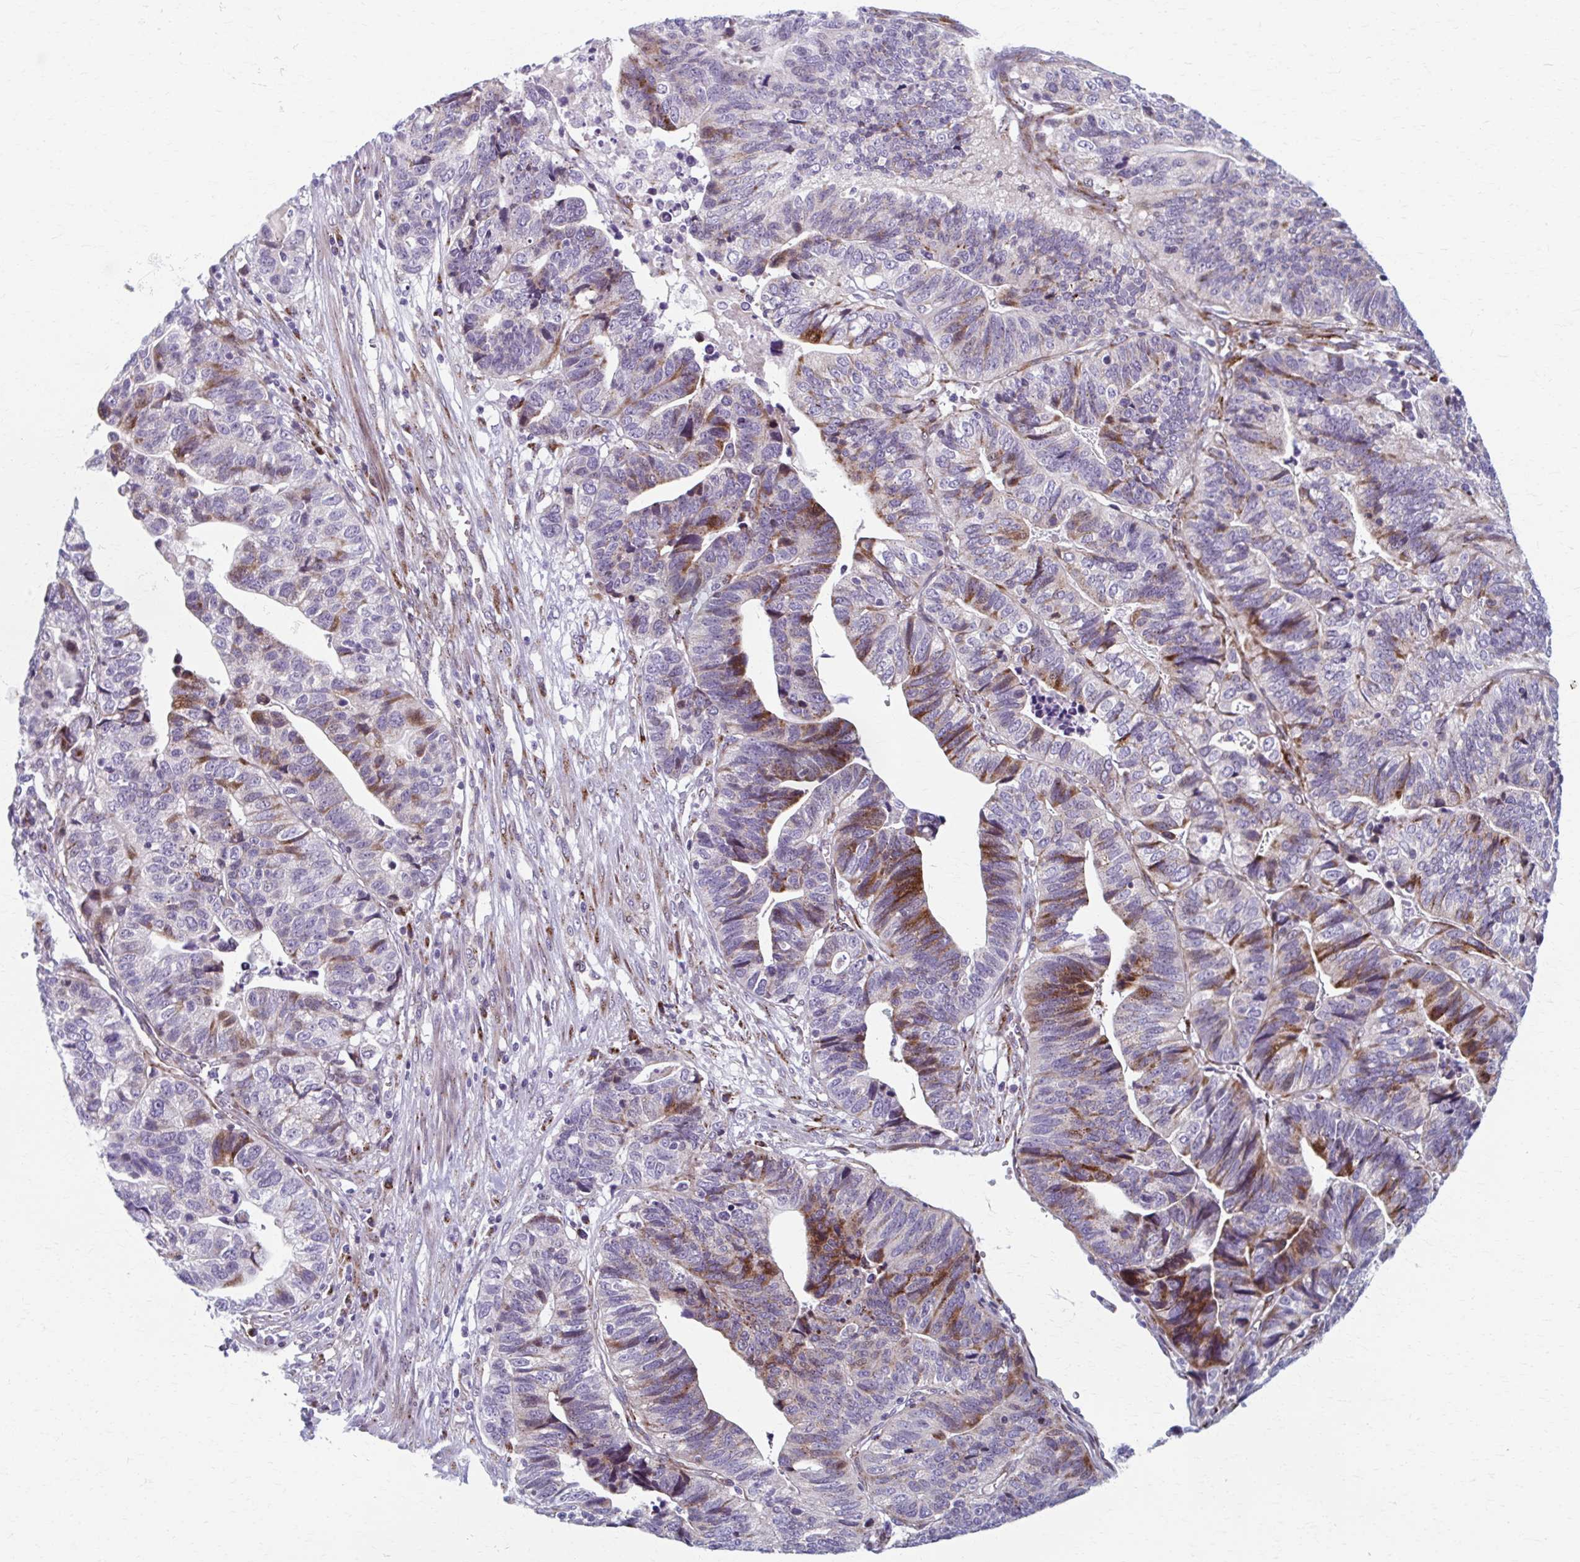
{"staining": {"intensity": "strong", "quantity": "<25%", "location": "cytoplasmic/membranous"}, "tissue": "stomach cancer", "cell_type": "Tumor cells", "image_type": "cancer", "snomed": [{"axis": "morphology", "description": "Adenocarcinoma, NOS"}, {"axis": "topography", "description": "Stomach, upper"}], "caption": "Human stomach adenocarcinoma stained with a protein marker reveals strong staining in tumor cells.", "gene": "OLFM2", "patient": {"sex": "female", "age": 67}}